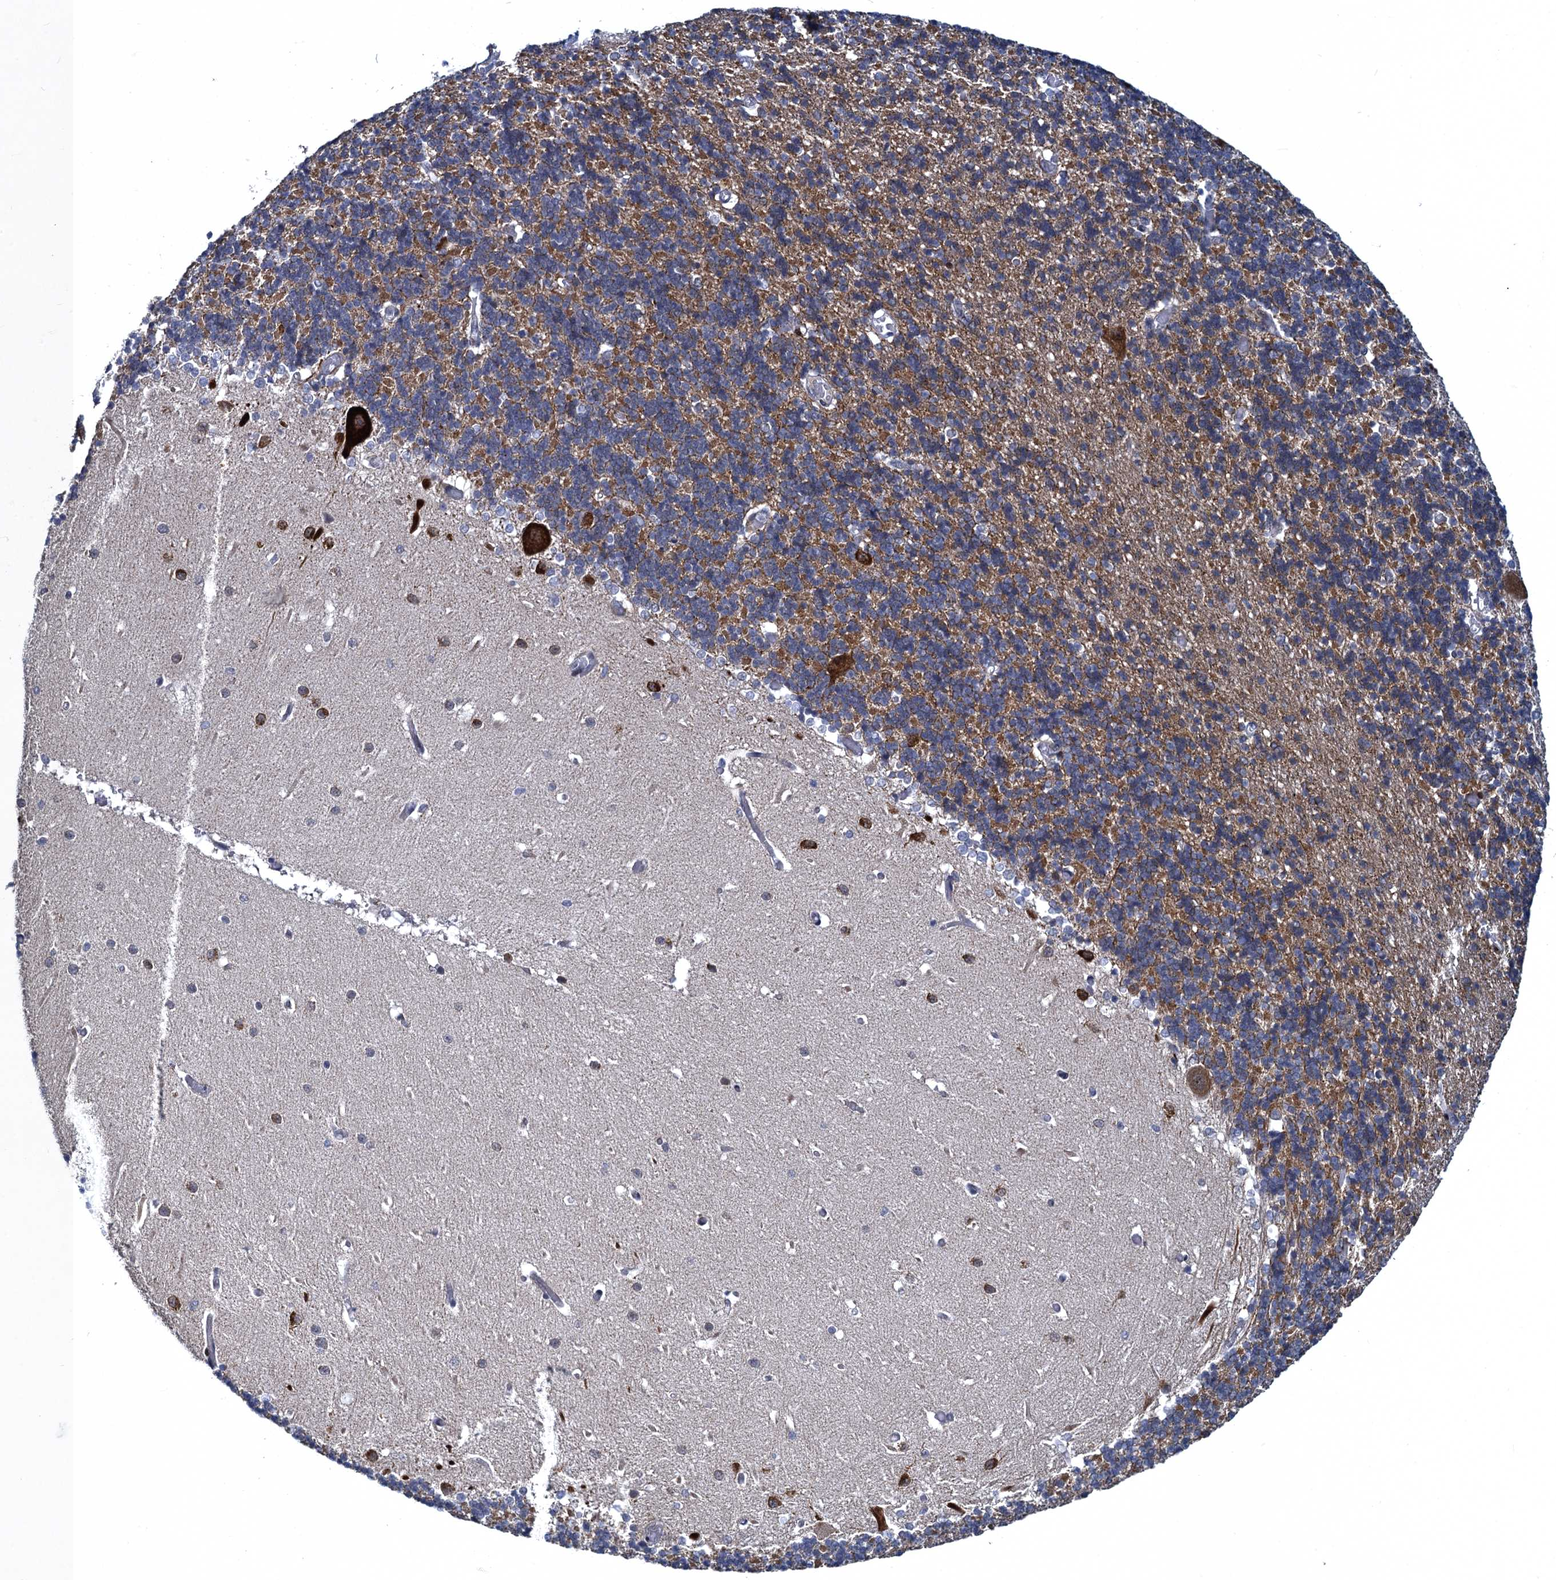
{"staining": {"intensity": "moderate", "quantity": "25%-75%", "location": "cytoplasmic/membranous"}, "tissue": "cerebellum", "cell_type": "Cells in granular layer", "image_type": "normal", "snomed": [{"axis": "morphology", "description": "Normal tissue, NOS"}, {"axis": "topography", "description": "Cerebellum"}], "caption": "Cerebellum stained with DAB (3,3'-diaminobenzidine) immunohistochemistry (IHC) reveals medium levels of moderate cytoplasmic/membranous expression in about 25%-75% of cells in granular layer.", "gene": "ATOSA", "patient": {"sex": "male", "age": 37}}